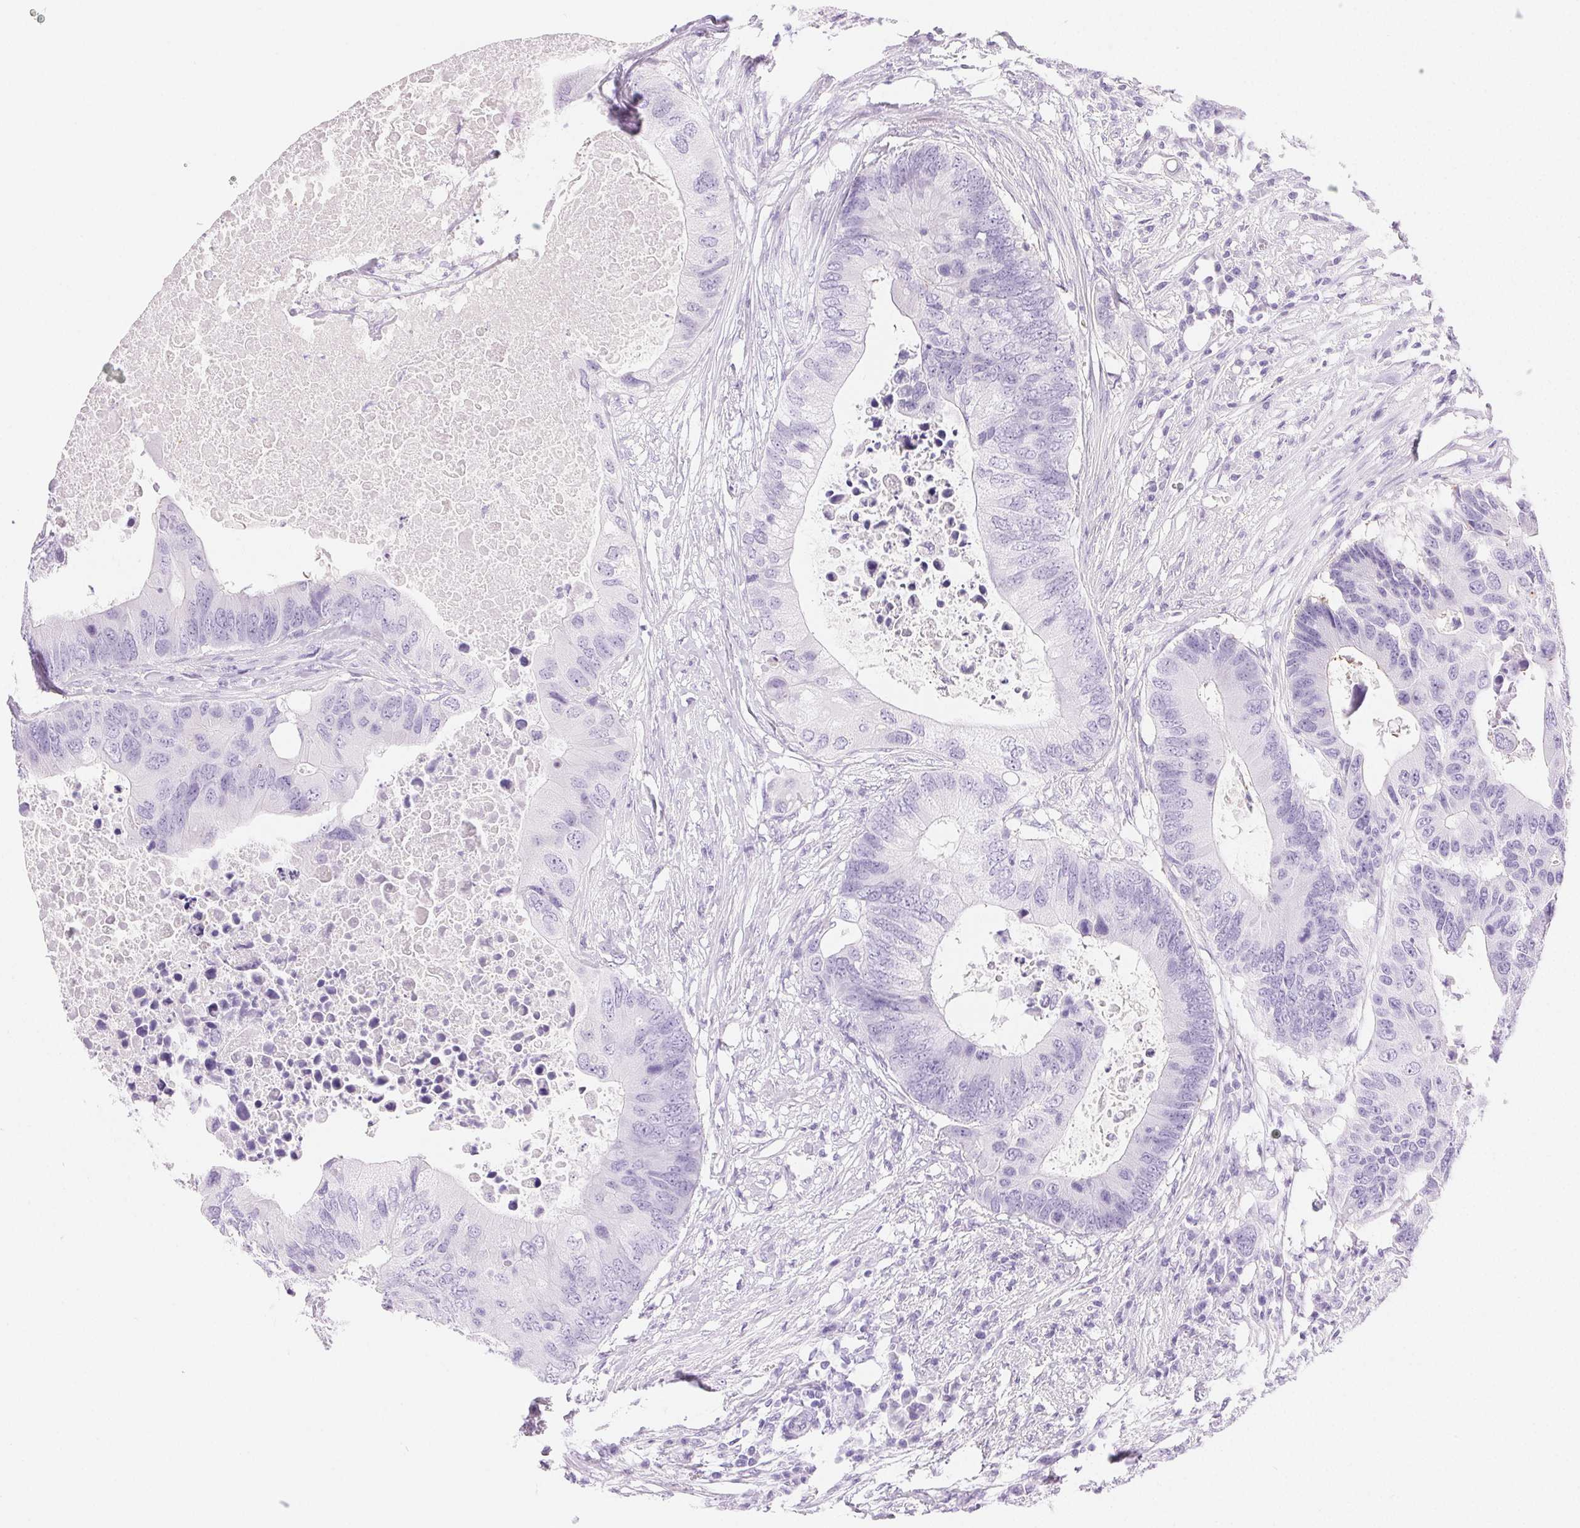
{"staining": {"intensity": "negative", "quantity": "none", "location": "none"}, "tissue": "colorectal cancer", "cell_type": "Tumor cells", "image_type": "cancer", "snomed": [{"axis": "morphology", "description": "Adenocarcinoma, NOS"}, {"axis": "topography", "description": "Colon"}], "caption": "Immunohistochemical staining of colorectal adenocarcinoma displays no significant positivity in tumor cells.", "gene": "CLDN16", "patient": {"sex": "male", "age": 71}}